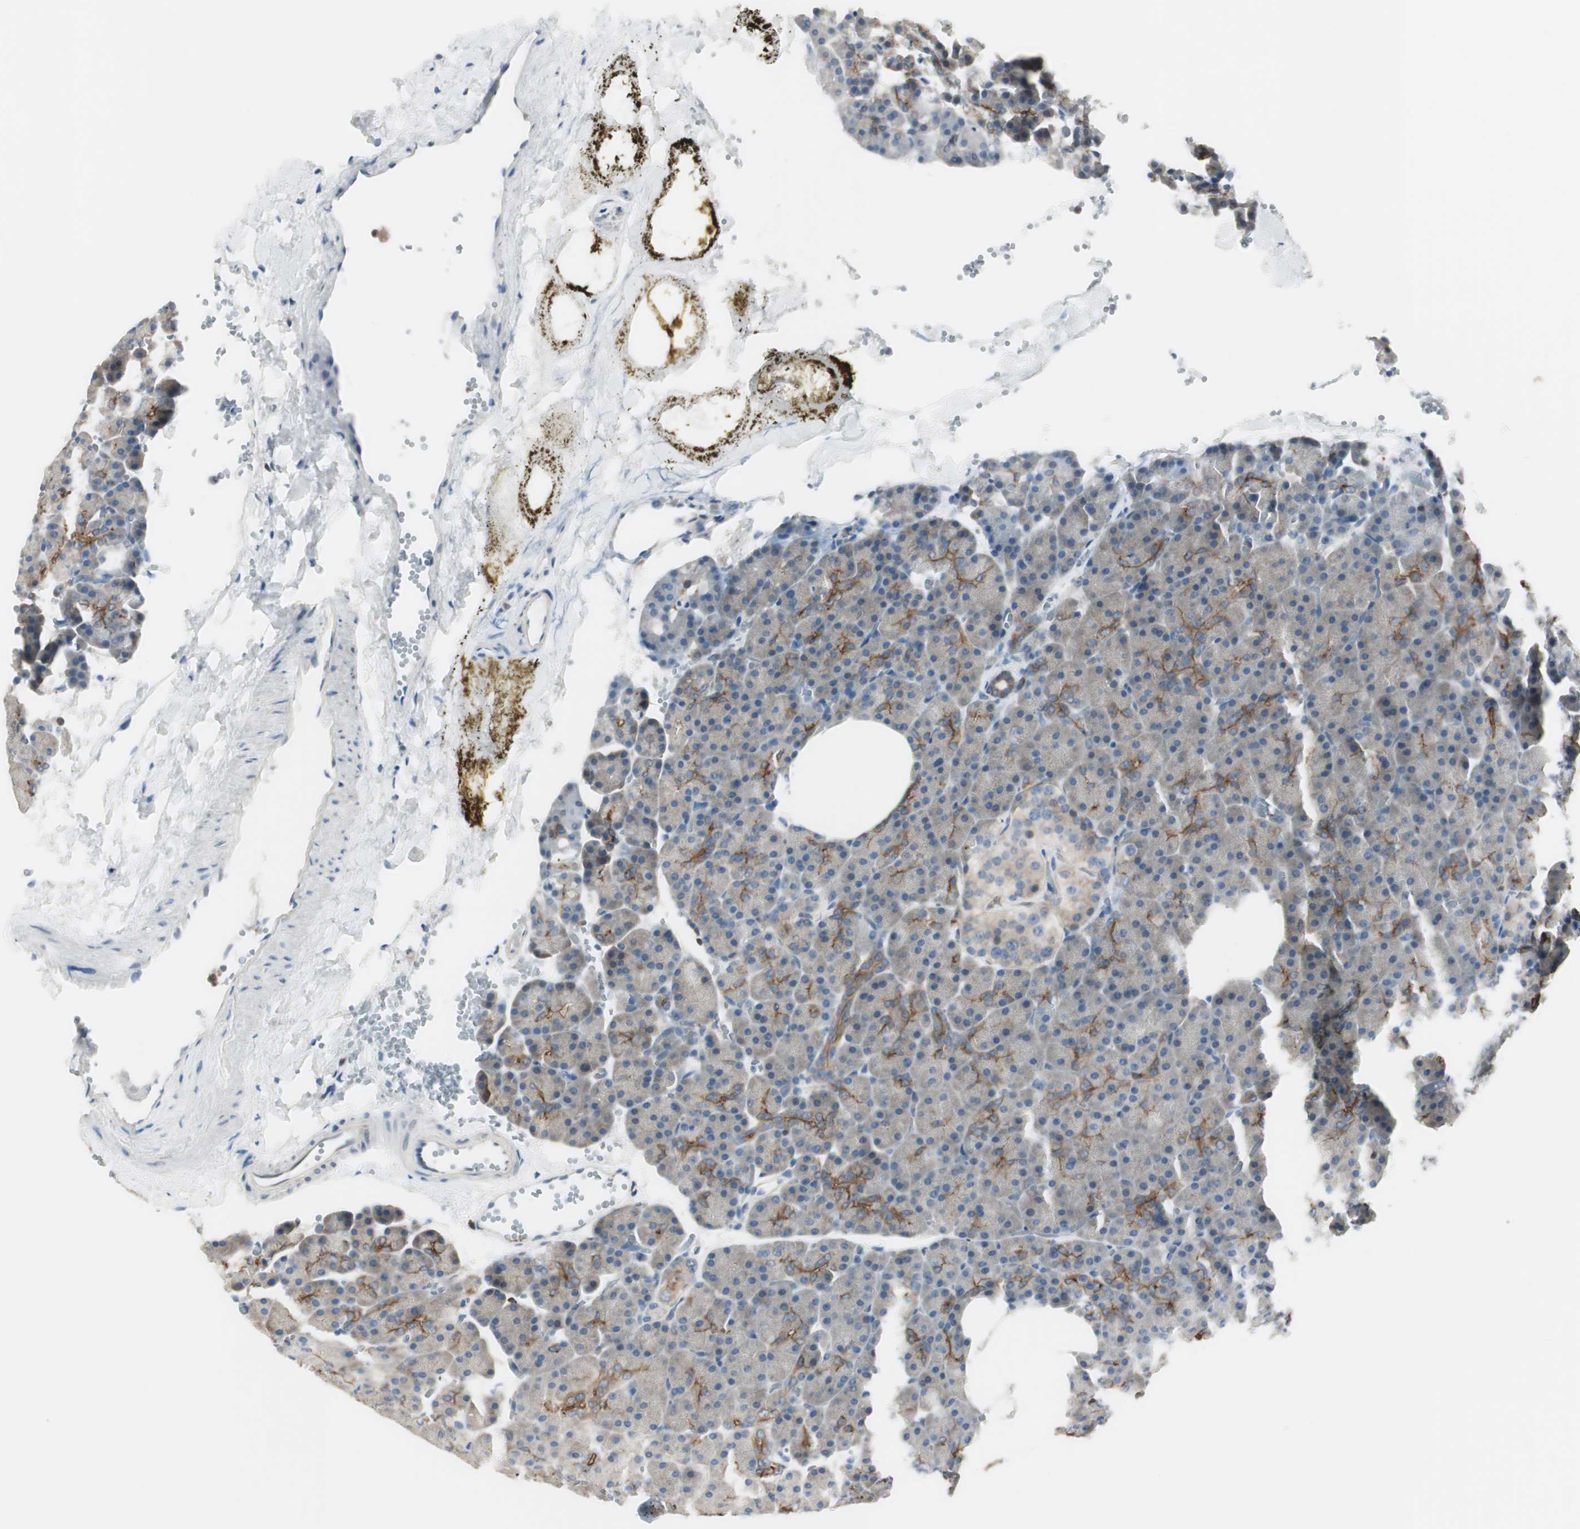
{"staining": {"intensity": "strong", "quantity": "<25%", "location": "cytoplasmic/membranous"}, "tissue": "pancreas", "cell_type": "Exocrine glandular cells", "image_type": "normal", "snomed": [{"axis": "morphology", "description": "Normal tissue, NOS"}, {"axis": "topography", "description": "Pancreas"}], "caption": "A brown stain labels strong cytoplasmic/membranous staining of a protein in exocrine glandular cells of normal human pancreas.", "gene": "SLC9A3R1", "patient": {"sex": "female", "age": 35}}